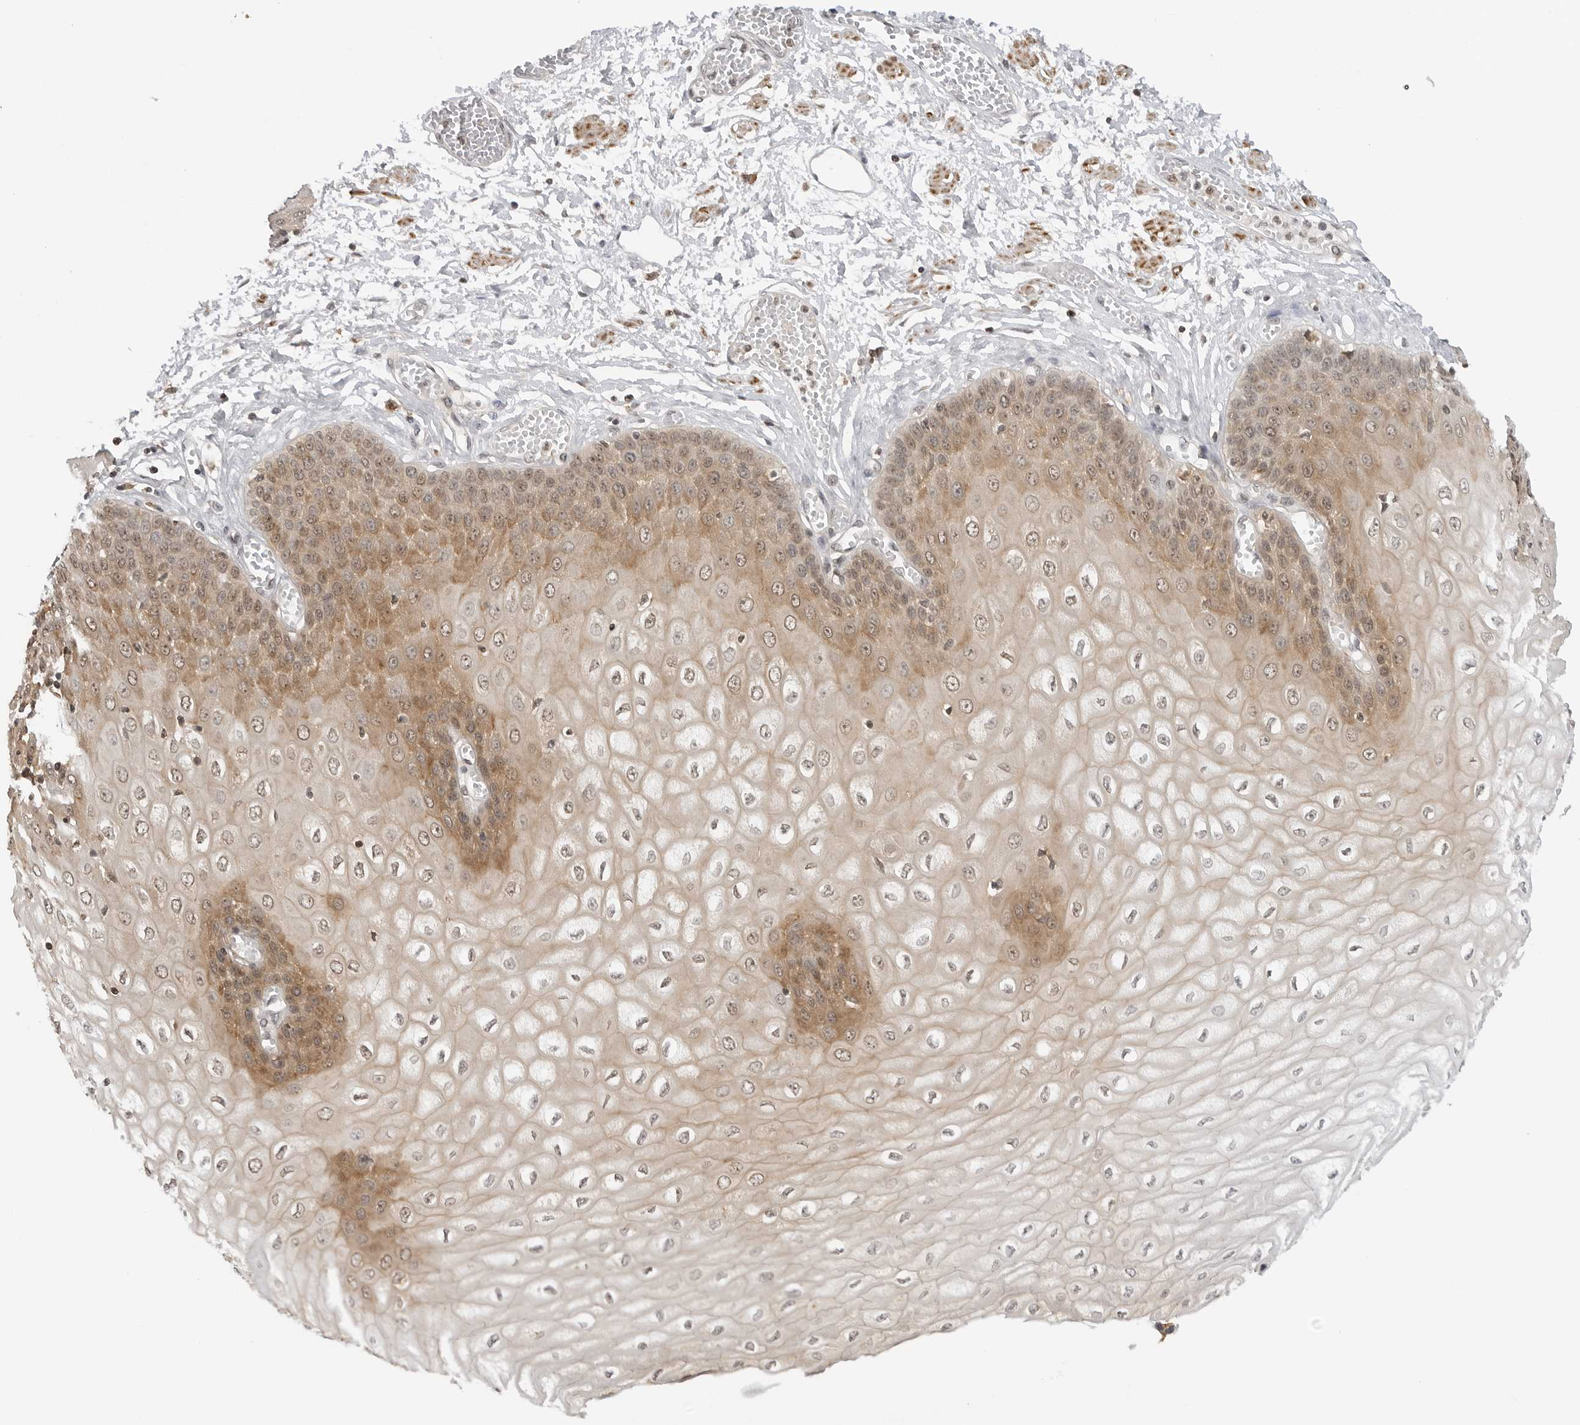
{"staining": {"intensity": "moderate", "quantity": "25%-75%", "location": "cytoplasmic/membranous,nuclear"}, "tissue": "esophagus", "cell_type": "Squamous epithelial cells", "image_type": "normal", "snomed": [{"axis": "morphology", "description": "Normal tissue, NOS"}, {"axis": "topography", "description": "Esophagus"}], "caption": "Immunohistochemistry (DAB (3,3'-diaminobenzidine)) staining of normal esophagus displays moderate cytoplasmic/membranous,nuclear protein expression in approximately 25%-75% of squamous epithelial cells. Using DAB (brown) and hematoxylin (blue) stains, captured at high magnification using brightfield microscopy.", "gene": "MAP2K5", "patient": {"sex": "male", "age": 60}}